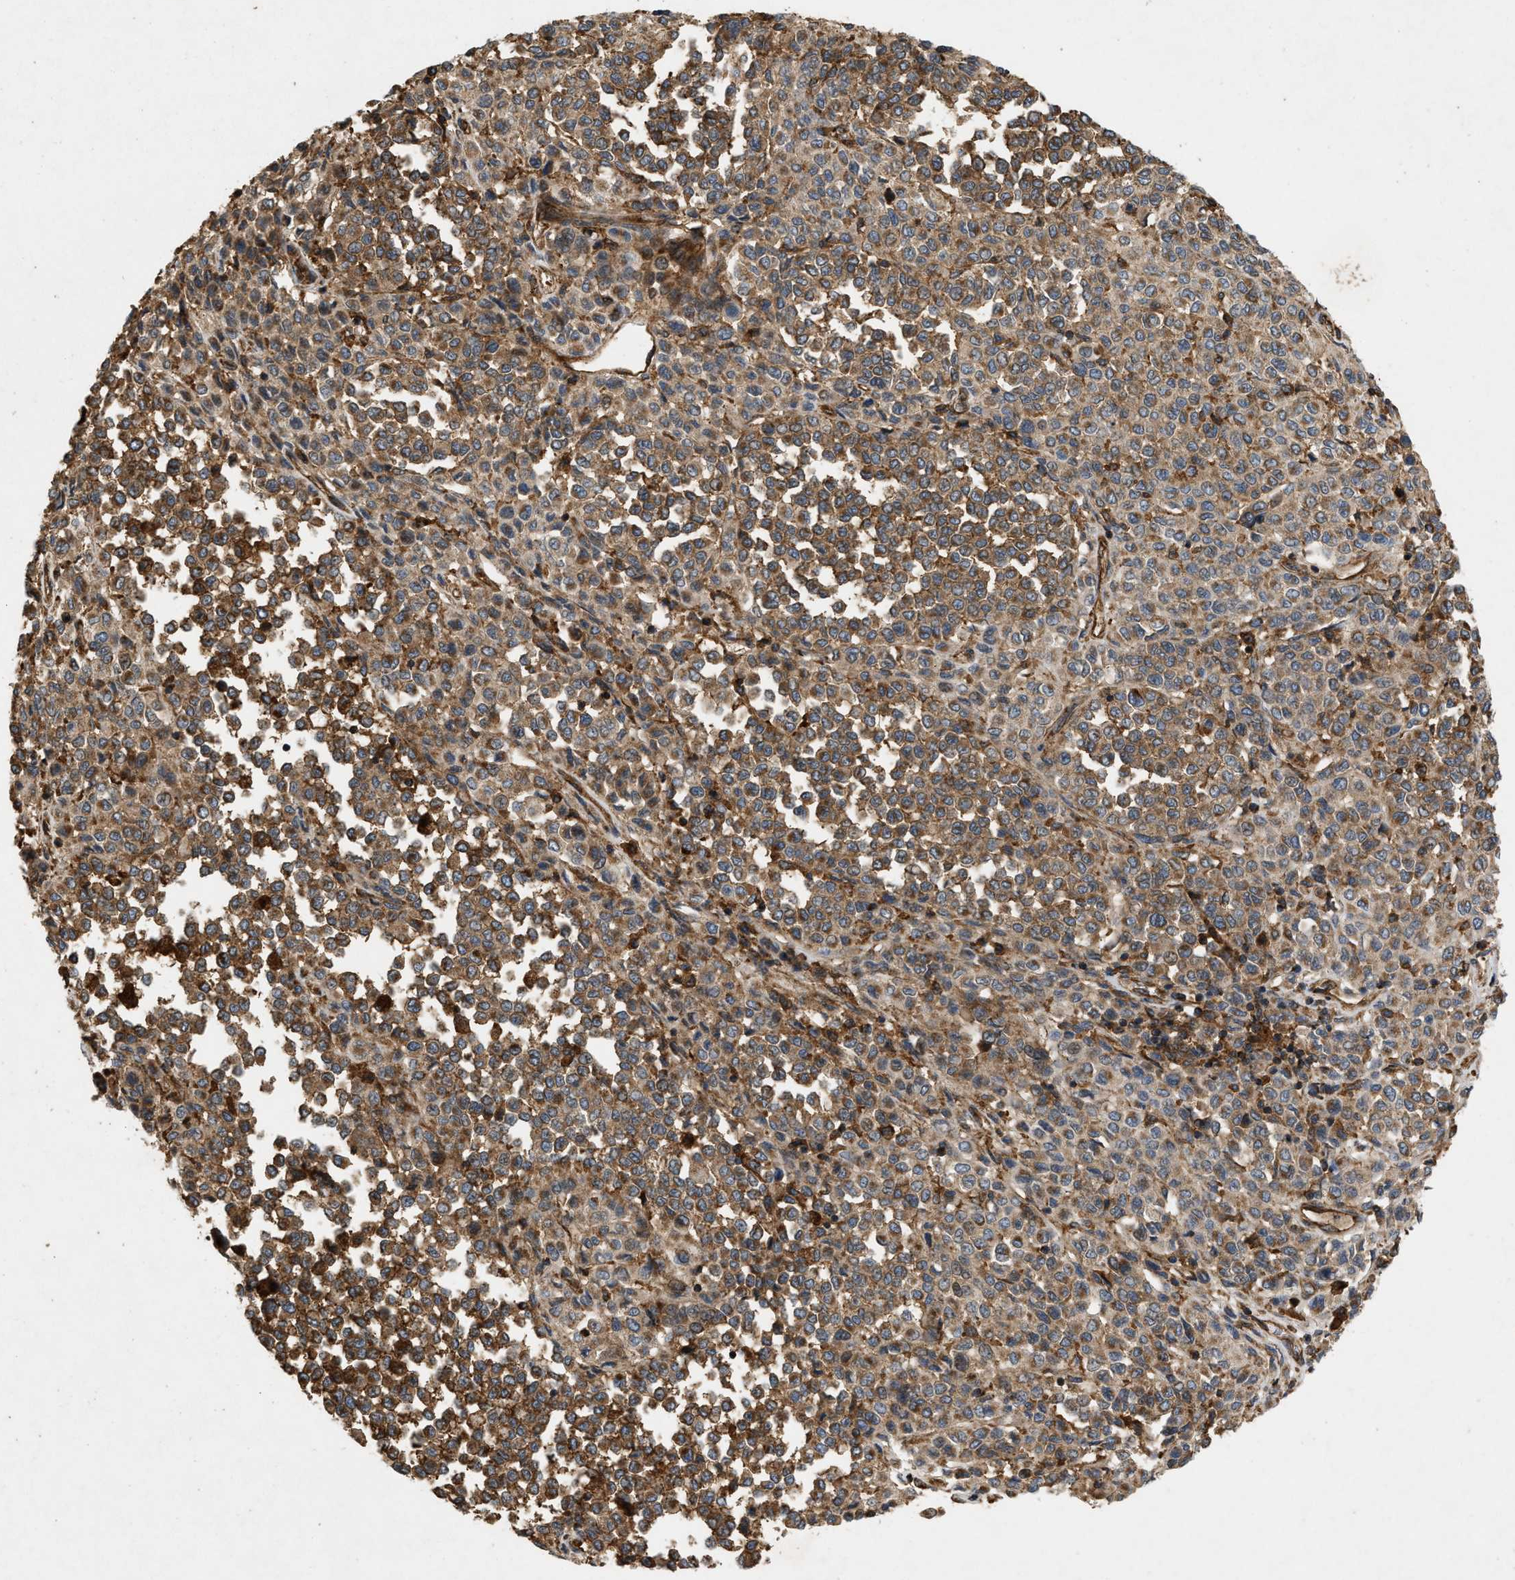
{"staining": {"intensity": "strong", "quantity": ">75%", "location": "cytoplasmic/membranous"}, "tissue": "melanoma", "cell_type": "Tumor cells", "image_type": "cancer", "snomed": [{"axis": "morphology", "description": "Malignant melanoma, Metastatic site"}, {"axis": "topography", "description": "Pancreas"}], "caption": "Malignant melanoma (metastatic site) stained with a brown dye shows strong cytoplasmic/membranous positive expression in approximately >75% of tumor cells.", "gene": "GNB4", "patient": {"sex": "female", "age": 30}}